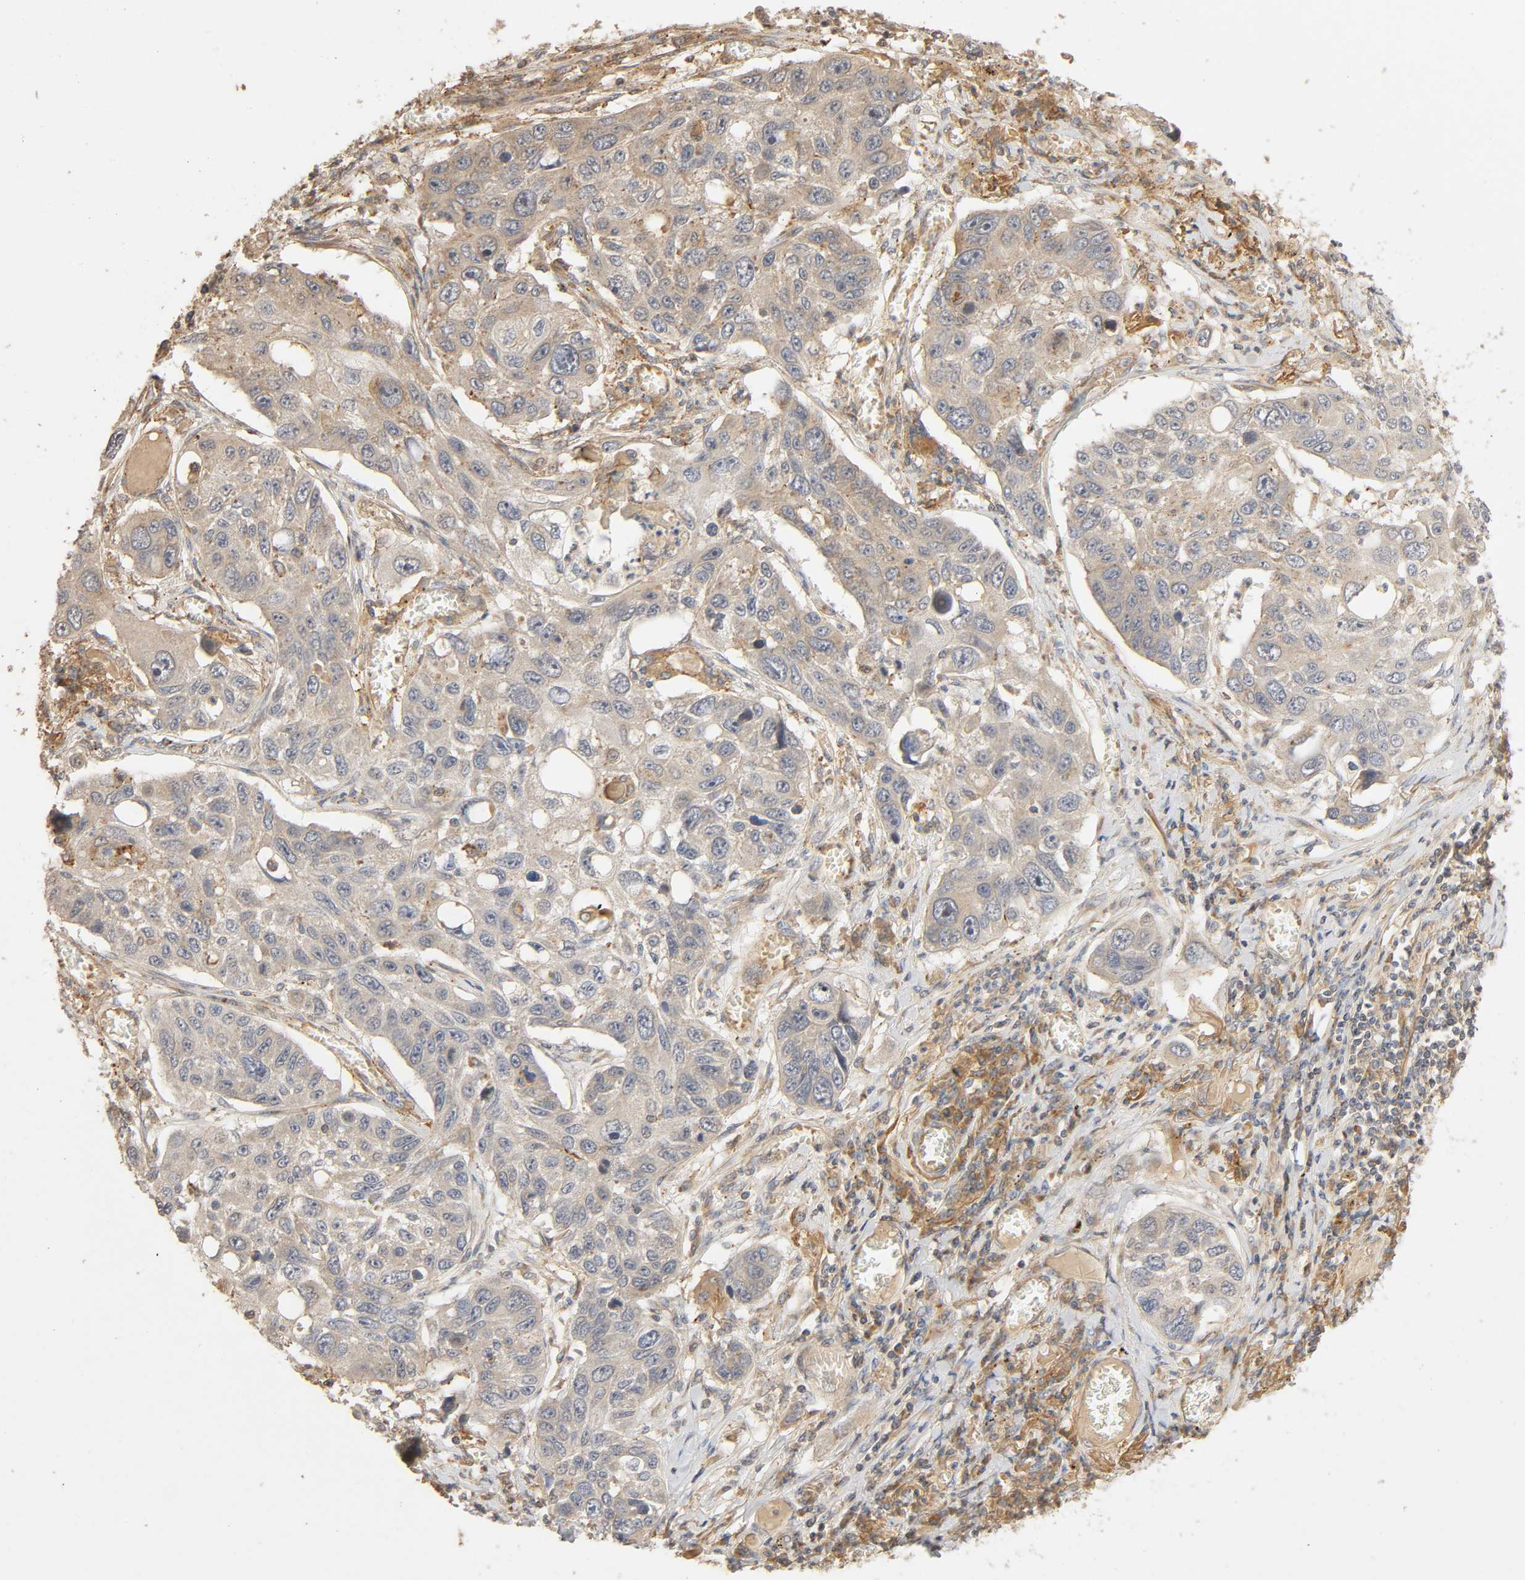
{"staining": {"intensity": "negative", "quantity": "none", "location": "none"}, "tissue": "lung cancer", "cell_type": "Tumor cells", "image_type": "cancer", "snomed": [{"axis": "morphology", "description": "Squamous cell carcinoma, NOS"}, {"axis": "topography", "description": "Lung"}], "caption": "High power microscopy image of an immunohistochemistry image of lung cancer, revealing no significant expression in tumor cells. (Brightfield microscopy of DAB immunohistochemistry at high magnification).", "gene": "SGSM1", "patient": {"sex": "male", "age": 71}}